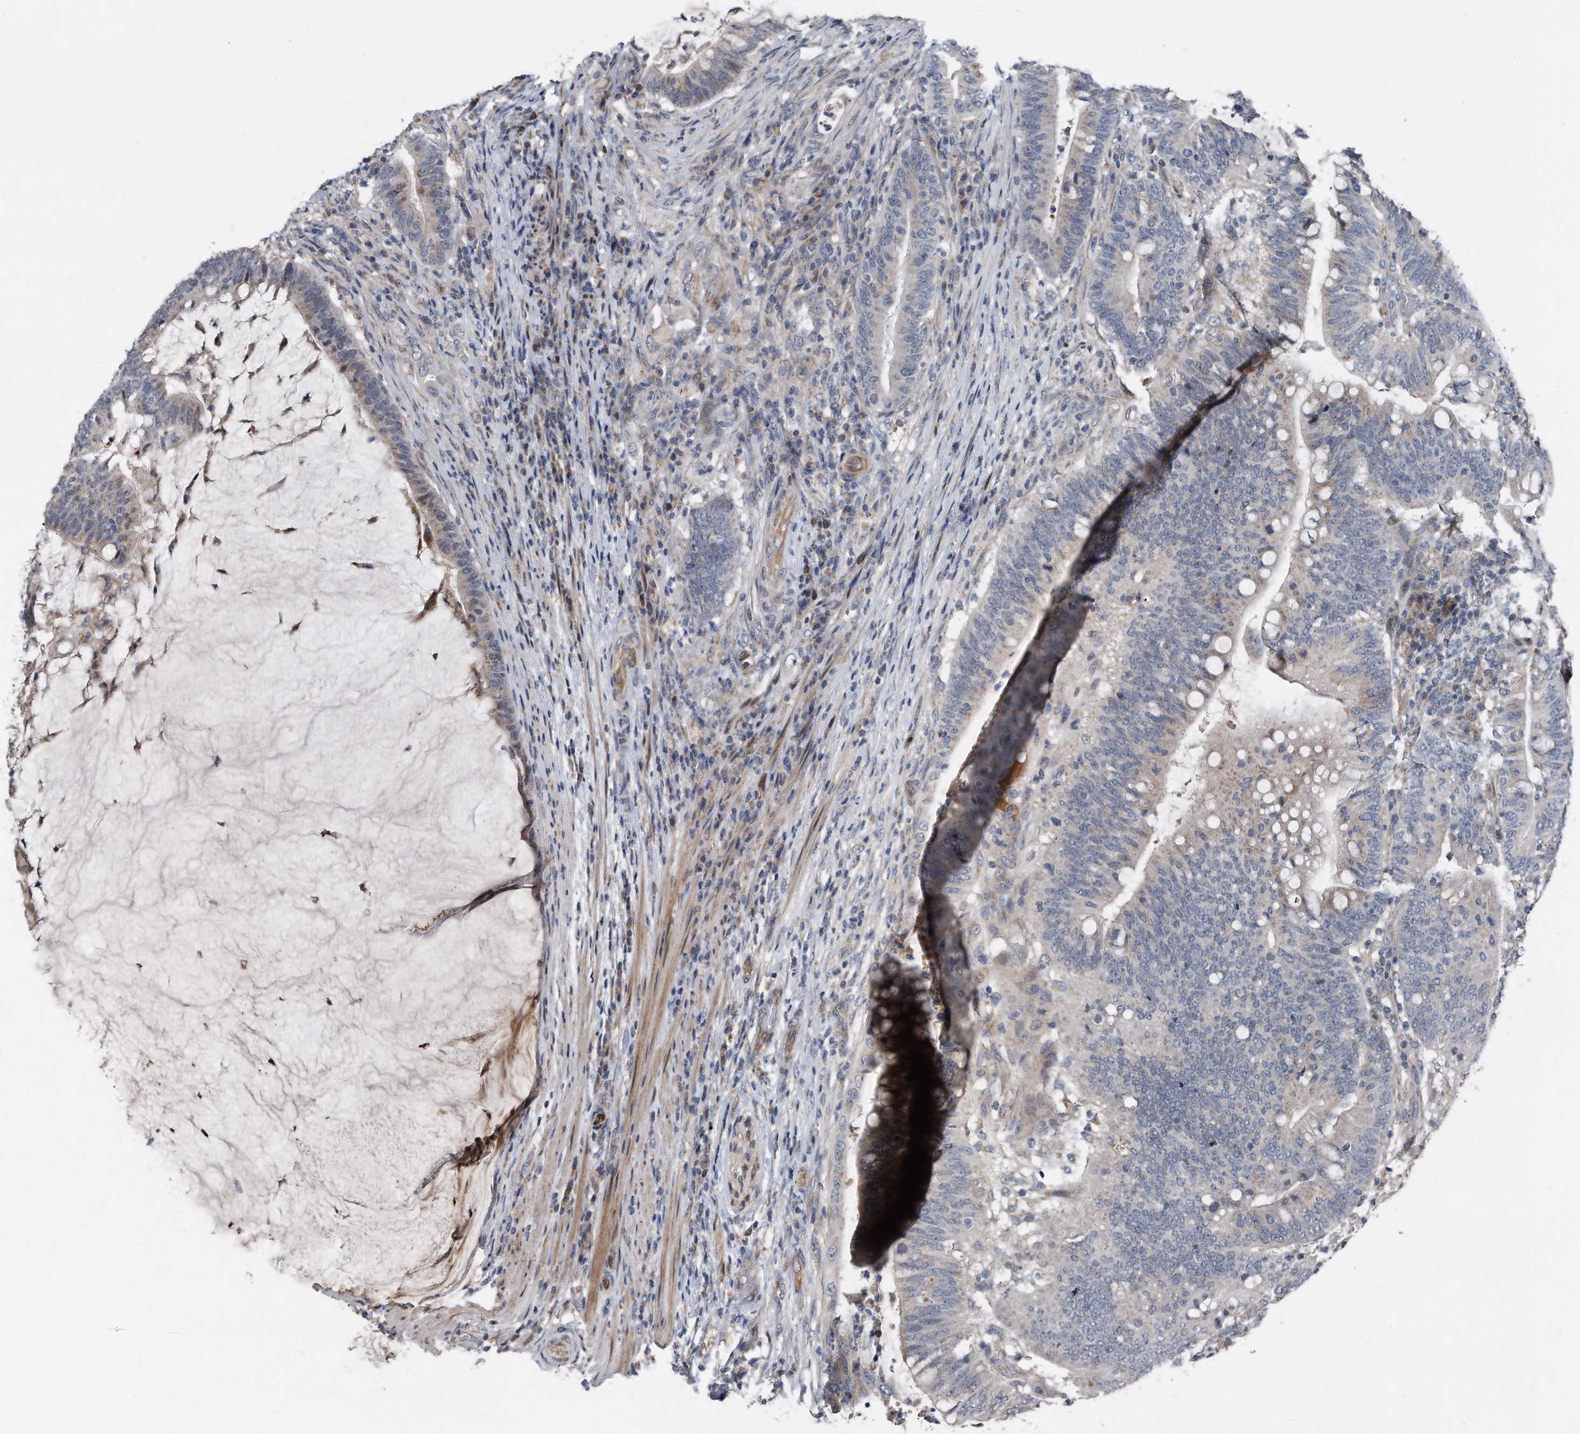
{"staining": {"intensity": "weak", "quantity": "<25%", "location": "cytoplasmic/membranous"}, "tissue": "colorectal cancer", "cell_type": "Tumor cells", "image_type": "cancer", "snomed": [{"axis": "morphology", "description": "Adenocarcinoma, NOS"}, {"axis": "topography", "description": "Colon"}], "caption": "An IHC image of colorectal cancer (adenocarcinoma) is shown. There is no staining in tumor cells of colorectal cancer (adenocarcinoma). (DAB IHC with hematoxylin counter stain).", "gene": "DST", "patient": {"sex": "female", "age": 66}}